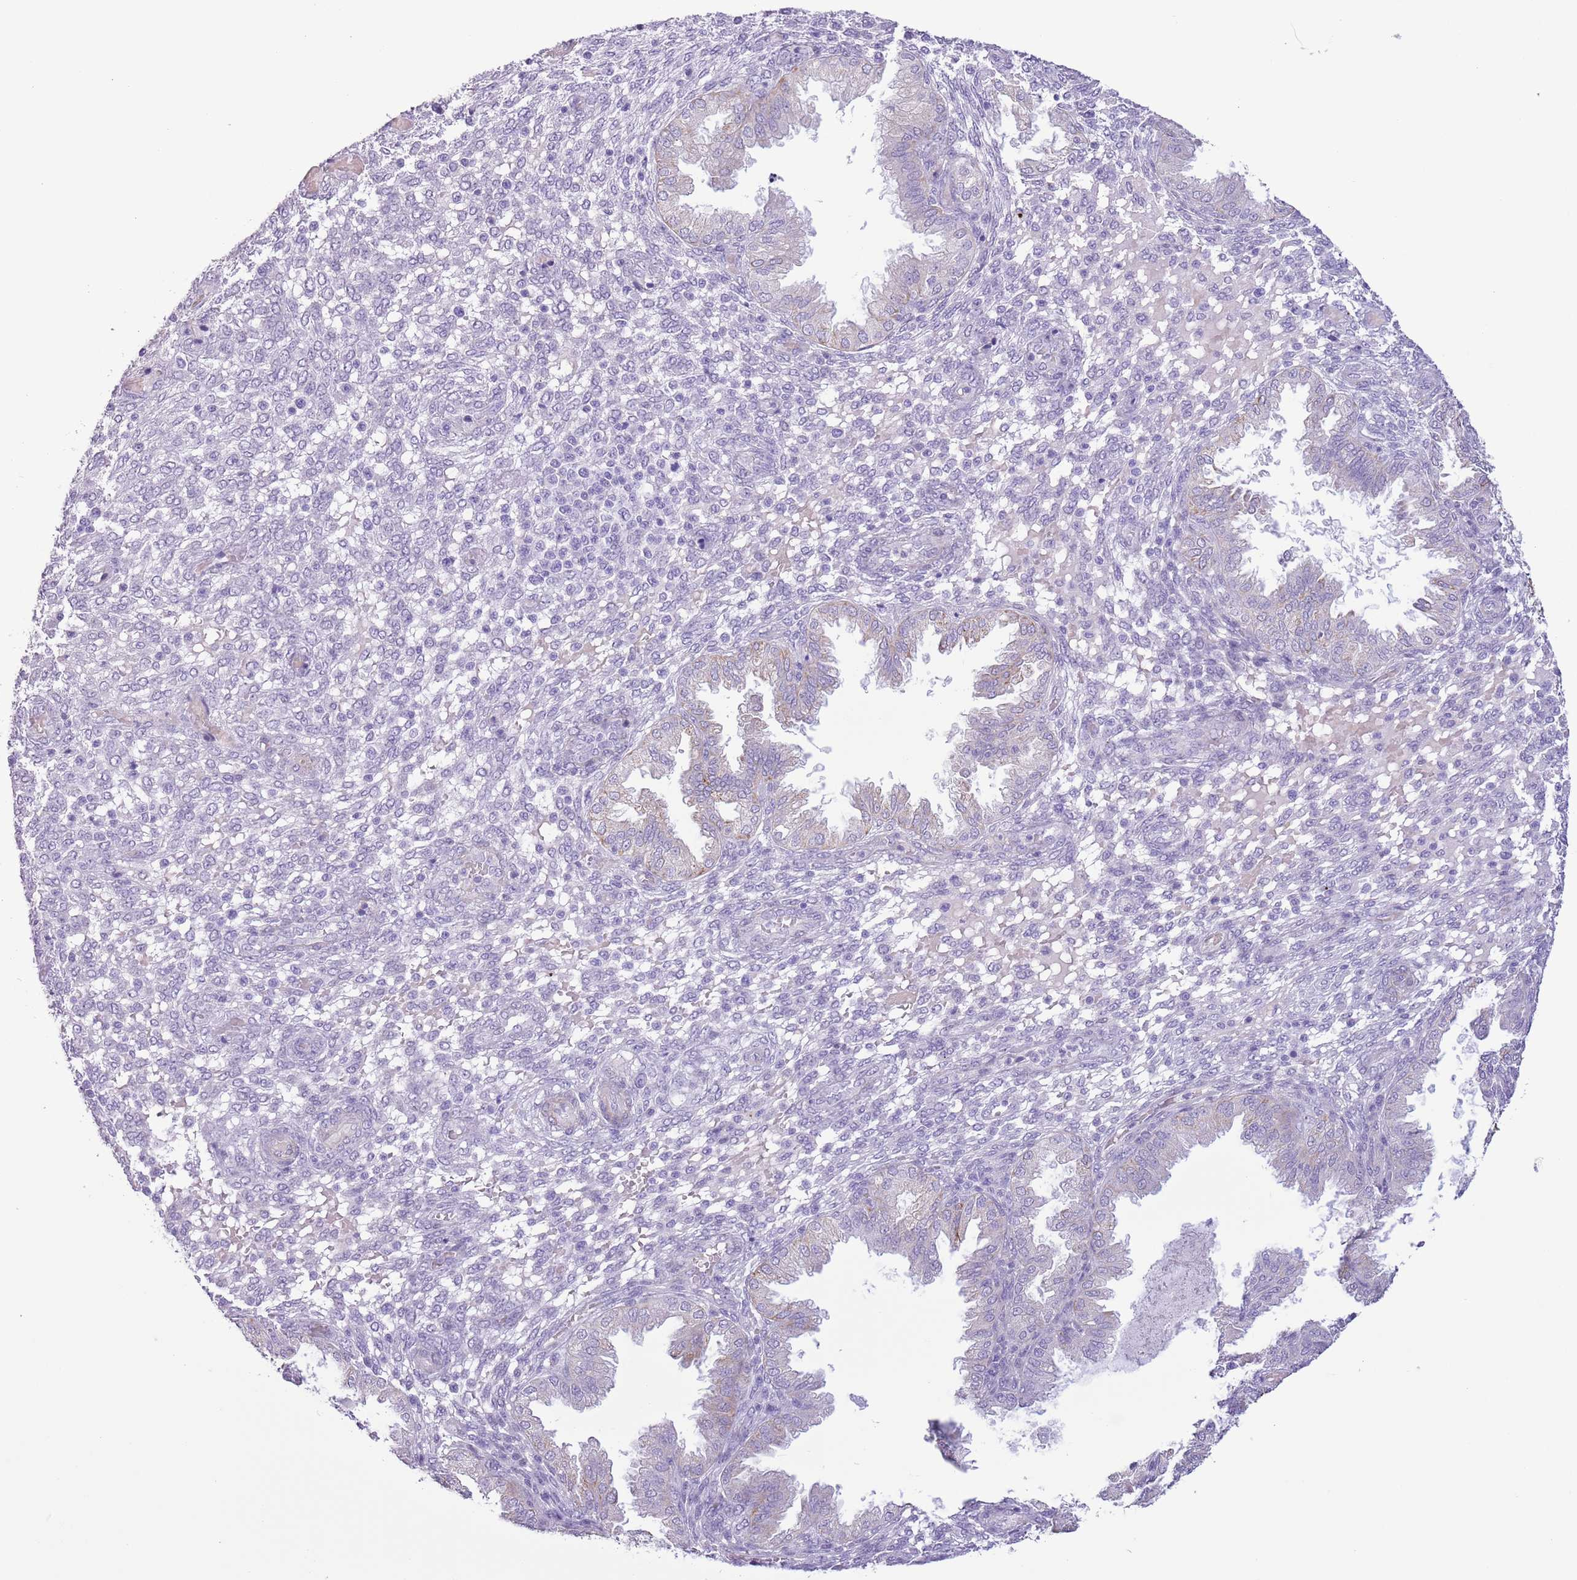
{"staining": {"intensity": "negative", "quantity": "none", "location": "none"}, "tissue": "endometrium", "cell_type": "Cells in endometrial stroma", "image_type": "normal", "snomed": [{"axis": "morphology", "description": "Normal tissue, NOS"}, {"axis": "topography", "description": "Endometrium"}], "caption": "Immunohistochemistry (IHC) image of benign endometrium: human endometrium stained with DAB demonstrates no significant protein staining in cells in endometrial stroma. (Stains: DAB immunohistochemistry with hematoxylin counter stain, Microscopy: brightfield microscopy at high magnification).", "gene": "SLC7A14", "patient": {"sex": "female", "age": 33}}